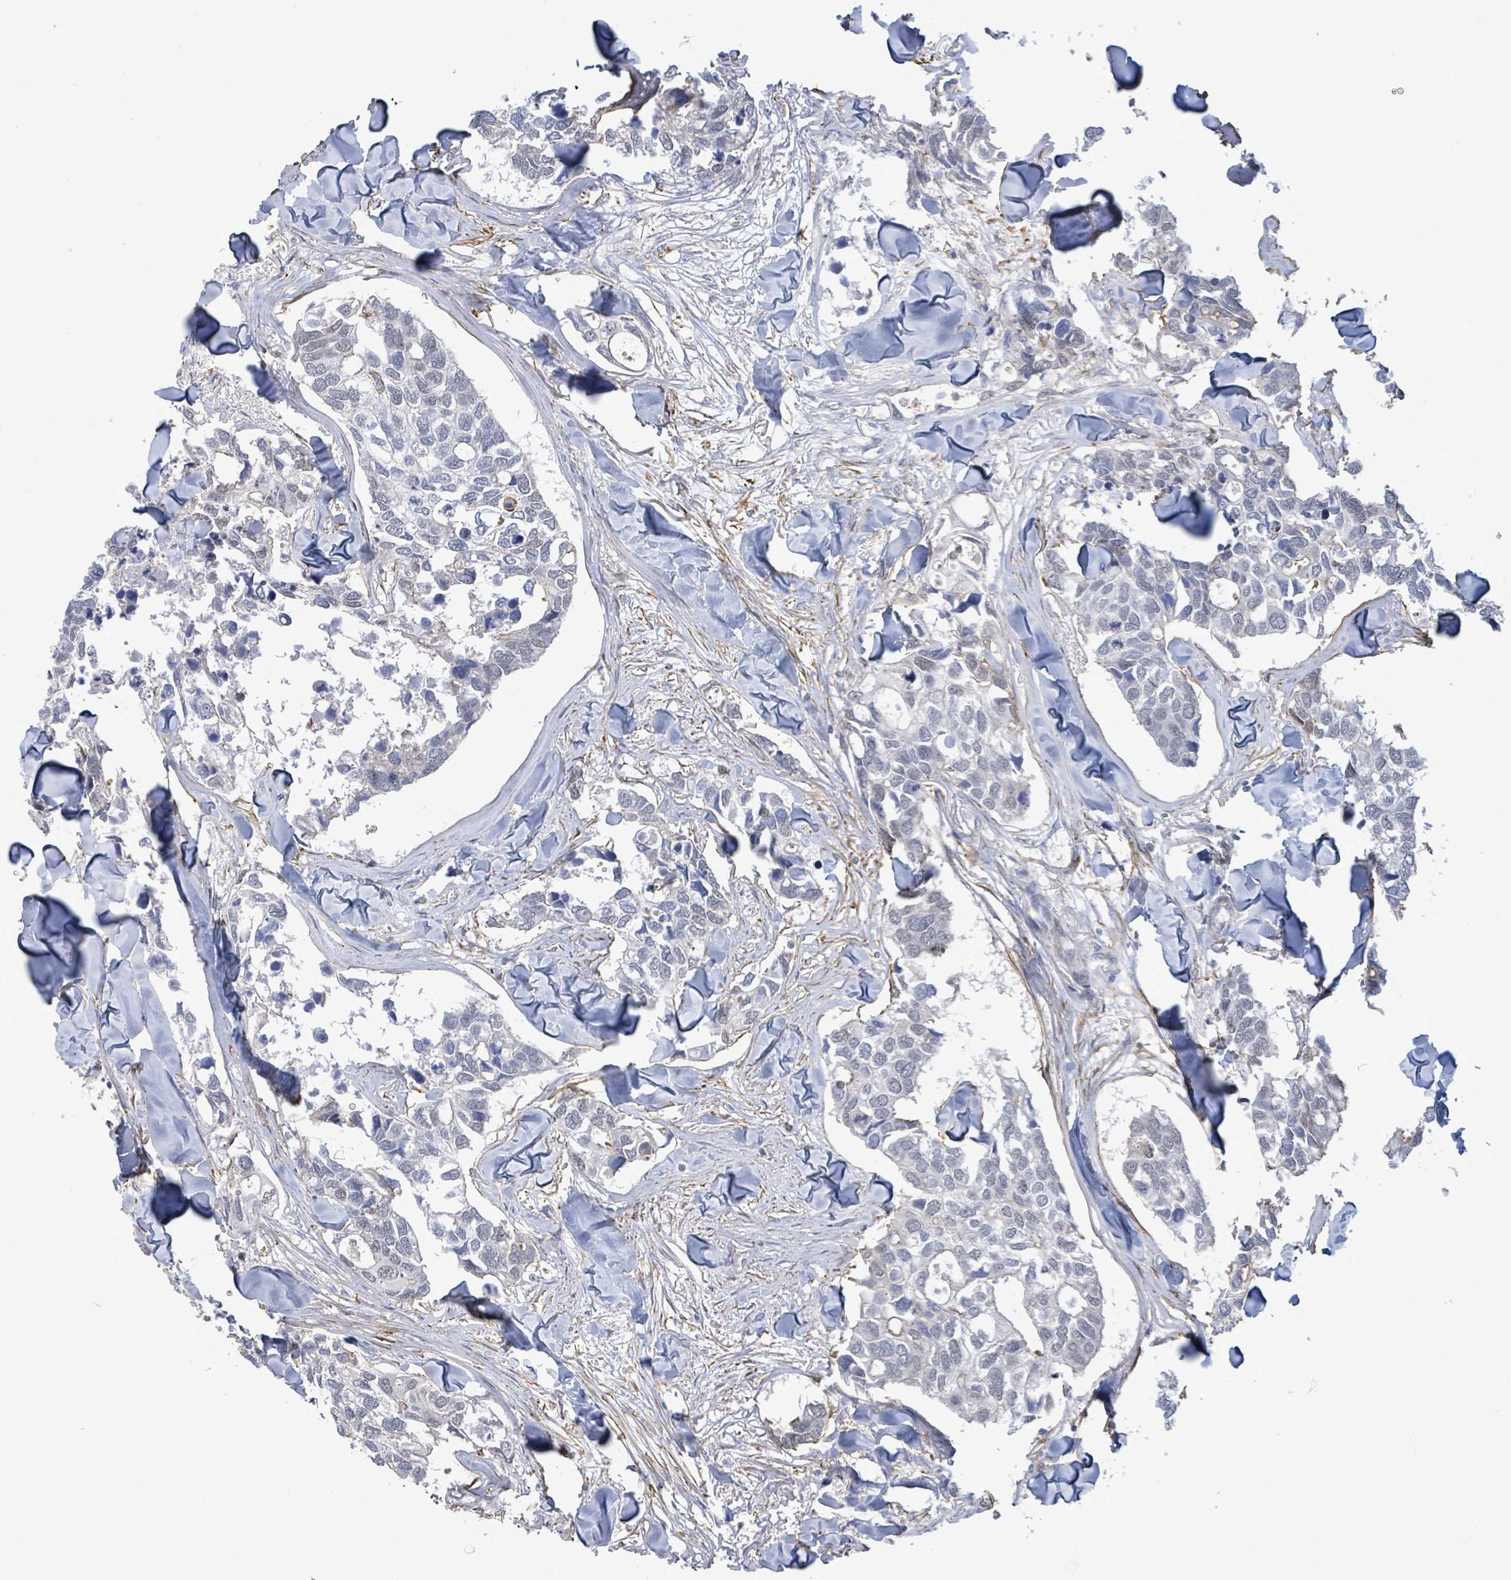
{"staining": {"intensity": "negative", "quantity": "none", "location": "none"}, "tissue": "breast cancer", "cell_type": "Tumor cells", "image_type": "cancer", "snomed": [{"axis": "morphology", "description": "Duct carcinoma"}, {"axis": "topography", "description": "Breast"}], "caption": "The immunohistochemistry histopathology image has no significant expression in tumor cells of breast intraductal carcinoma tissue.", "gene": "DMRTC1B", "patient": {"sex": "female", "age": 83}}